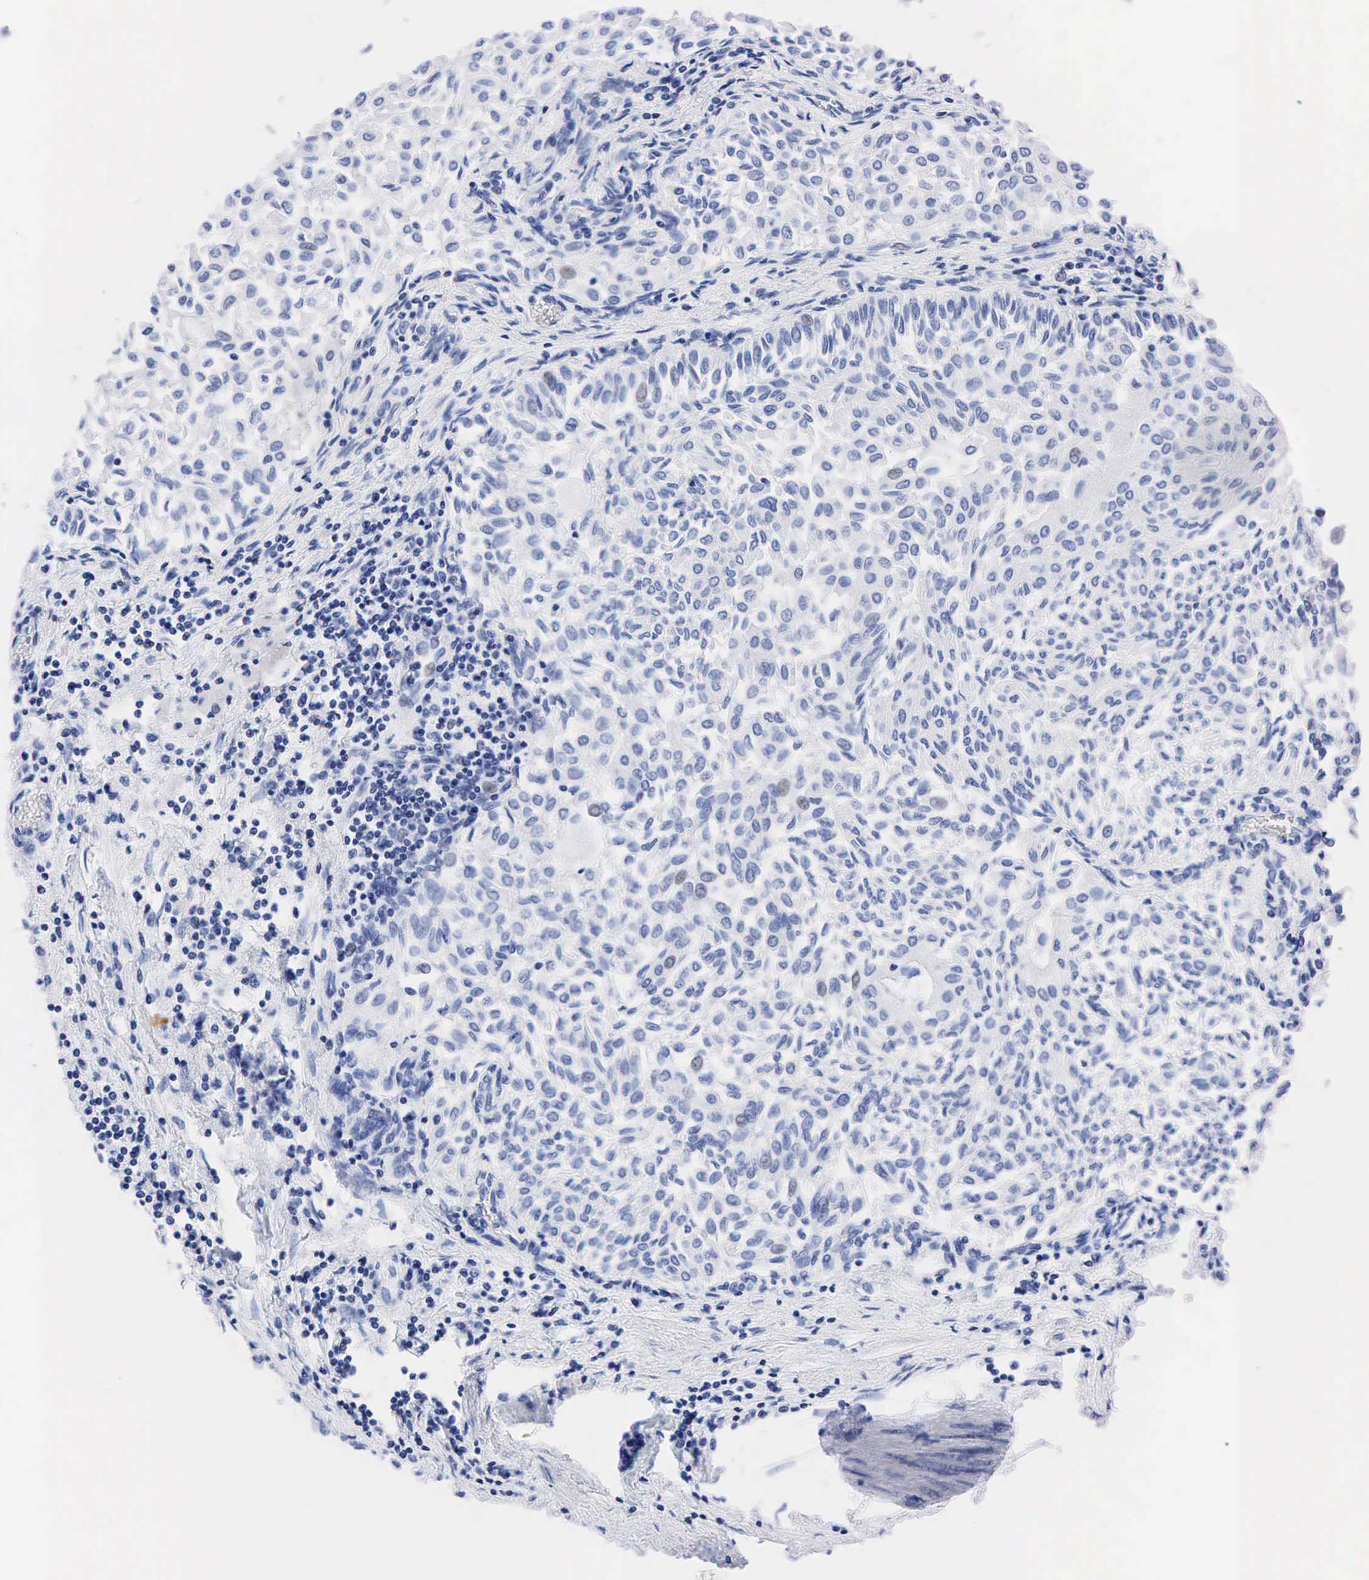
{"staining": {"intensity": "weak", "quantity": "<25%", "location": "nuclear"}, "tissue": "urothelial cancer", "cell_type": "Tumor cells", "image_type": "cancer", "snomed": [{"axis": "morphology", "description": "Urothelial carcinoma, Low grade"}, {"axis": "topography", "description": "Urinary bladder"}], "caption": "This is an IHC micrograph of urothelial cancer. There is no positivity in tumor cells.", "gene": "PTH", "patient": {"sex": "male", "age": 64}}